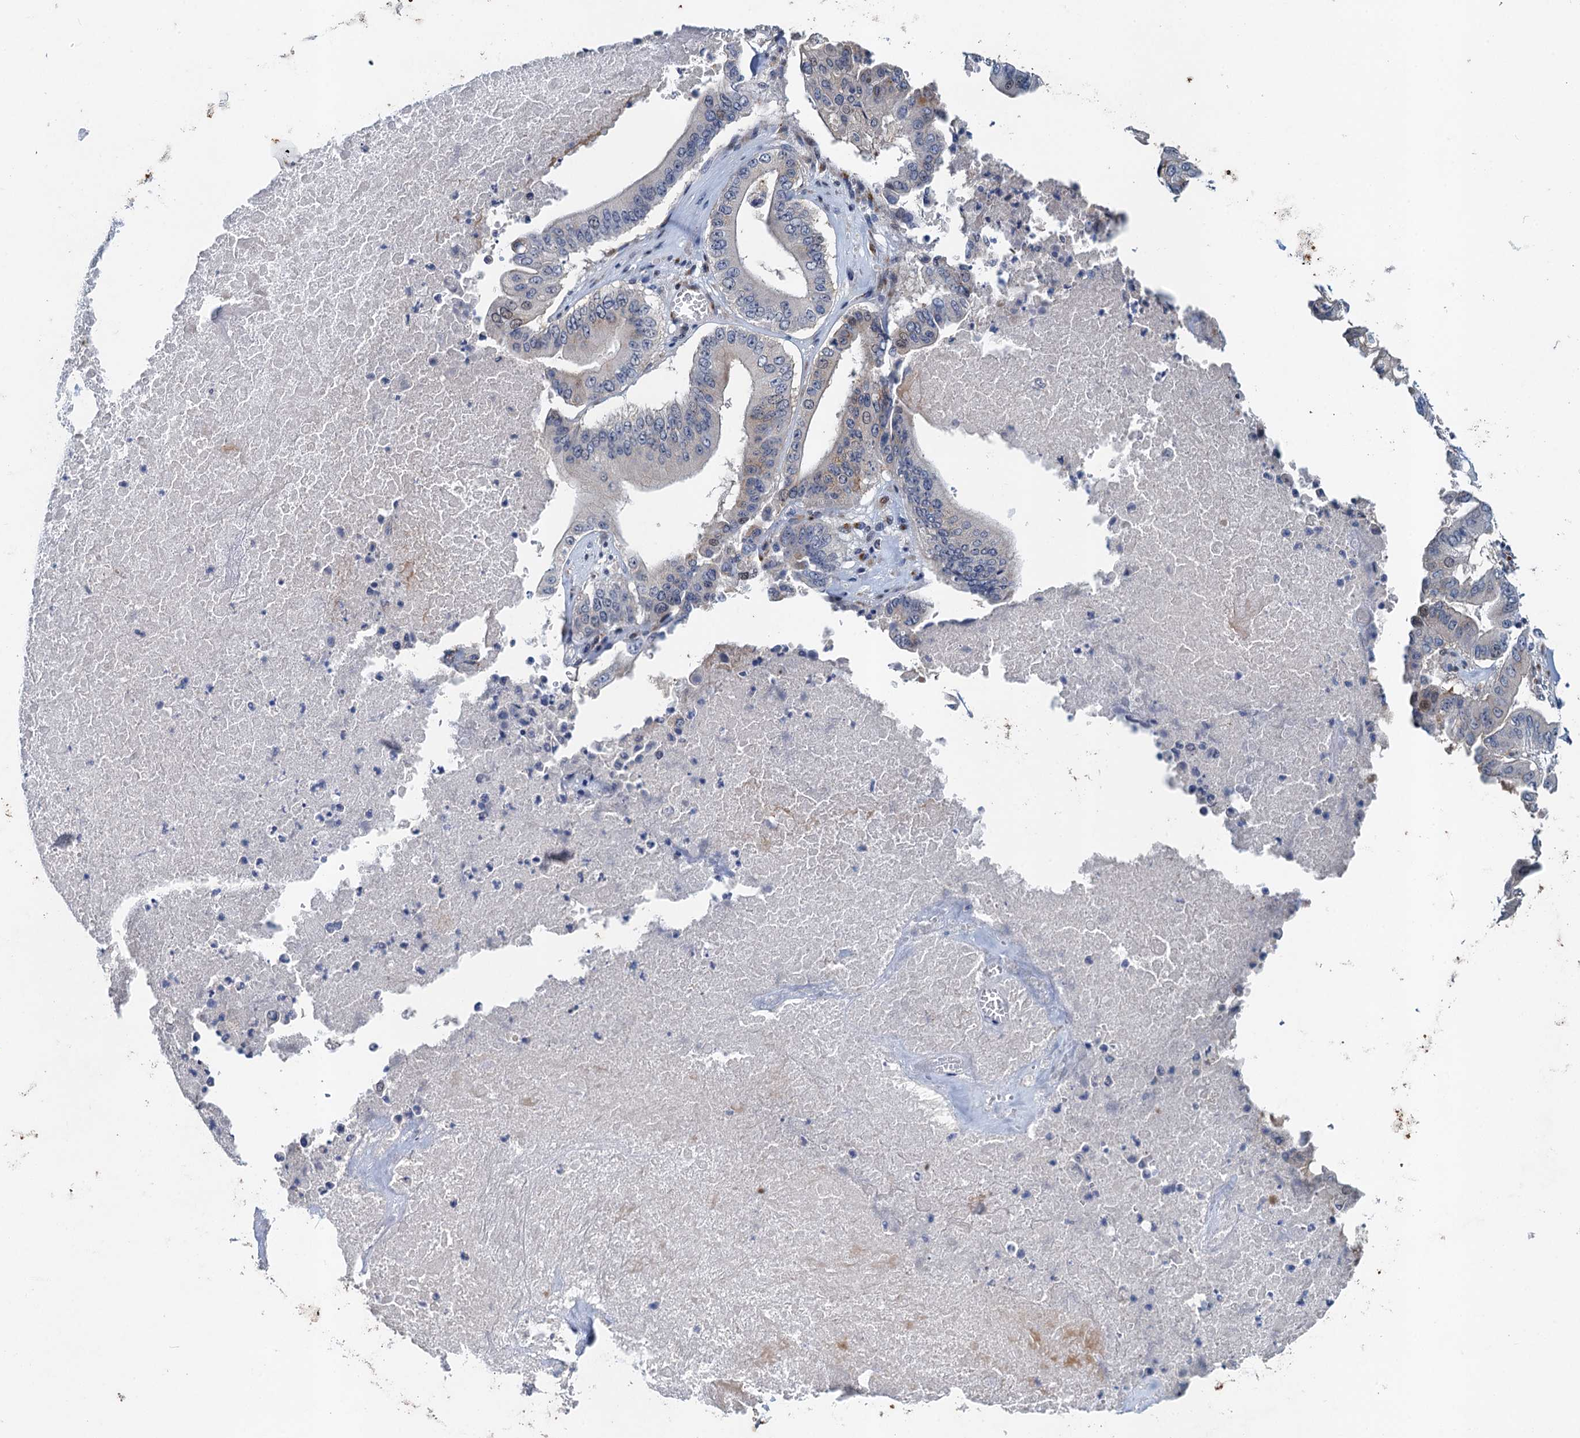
{"staining": {"intensity": "negative", "quantity": "none", "location": "none"}, "tissue": "pancreatic cancer", "cell_type": "Tumor cells", "image_type": "cancer", "snomed": [{"axis": "morphology", "description": "Adenocarcinoma, NOS"}, {"axis": "topography", "description": "Pancreas"}], "caption": "A high-resolution histopathology image shows immunohistochemistry (IHC) staining of adenocarcinoma (pancreatic), which displays no significant expression in tumor cells.", "gene": "NBEA", "patient": {"sex": "female", "age": 77}}